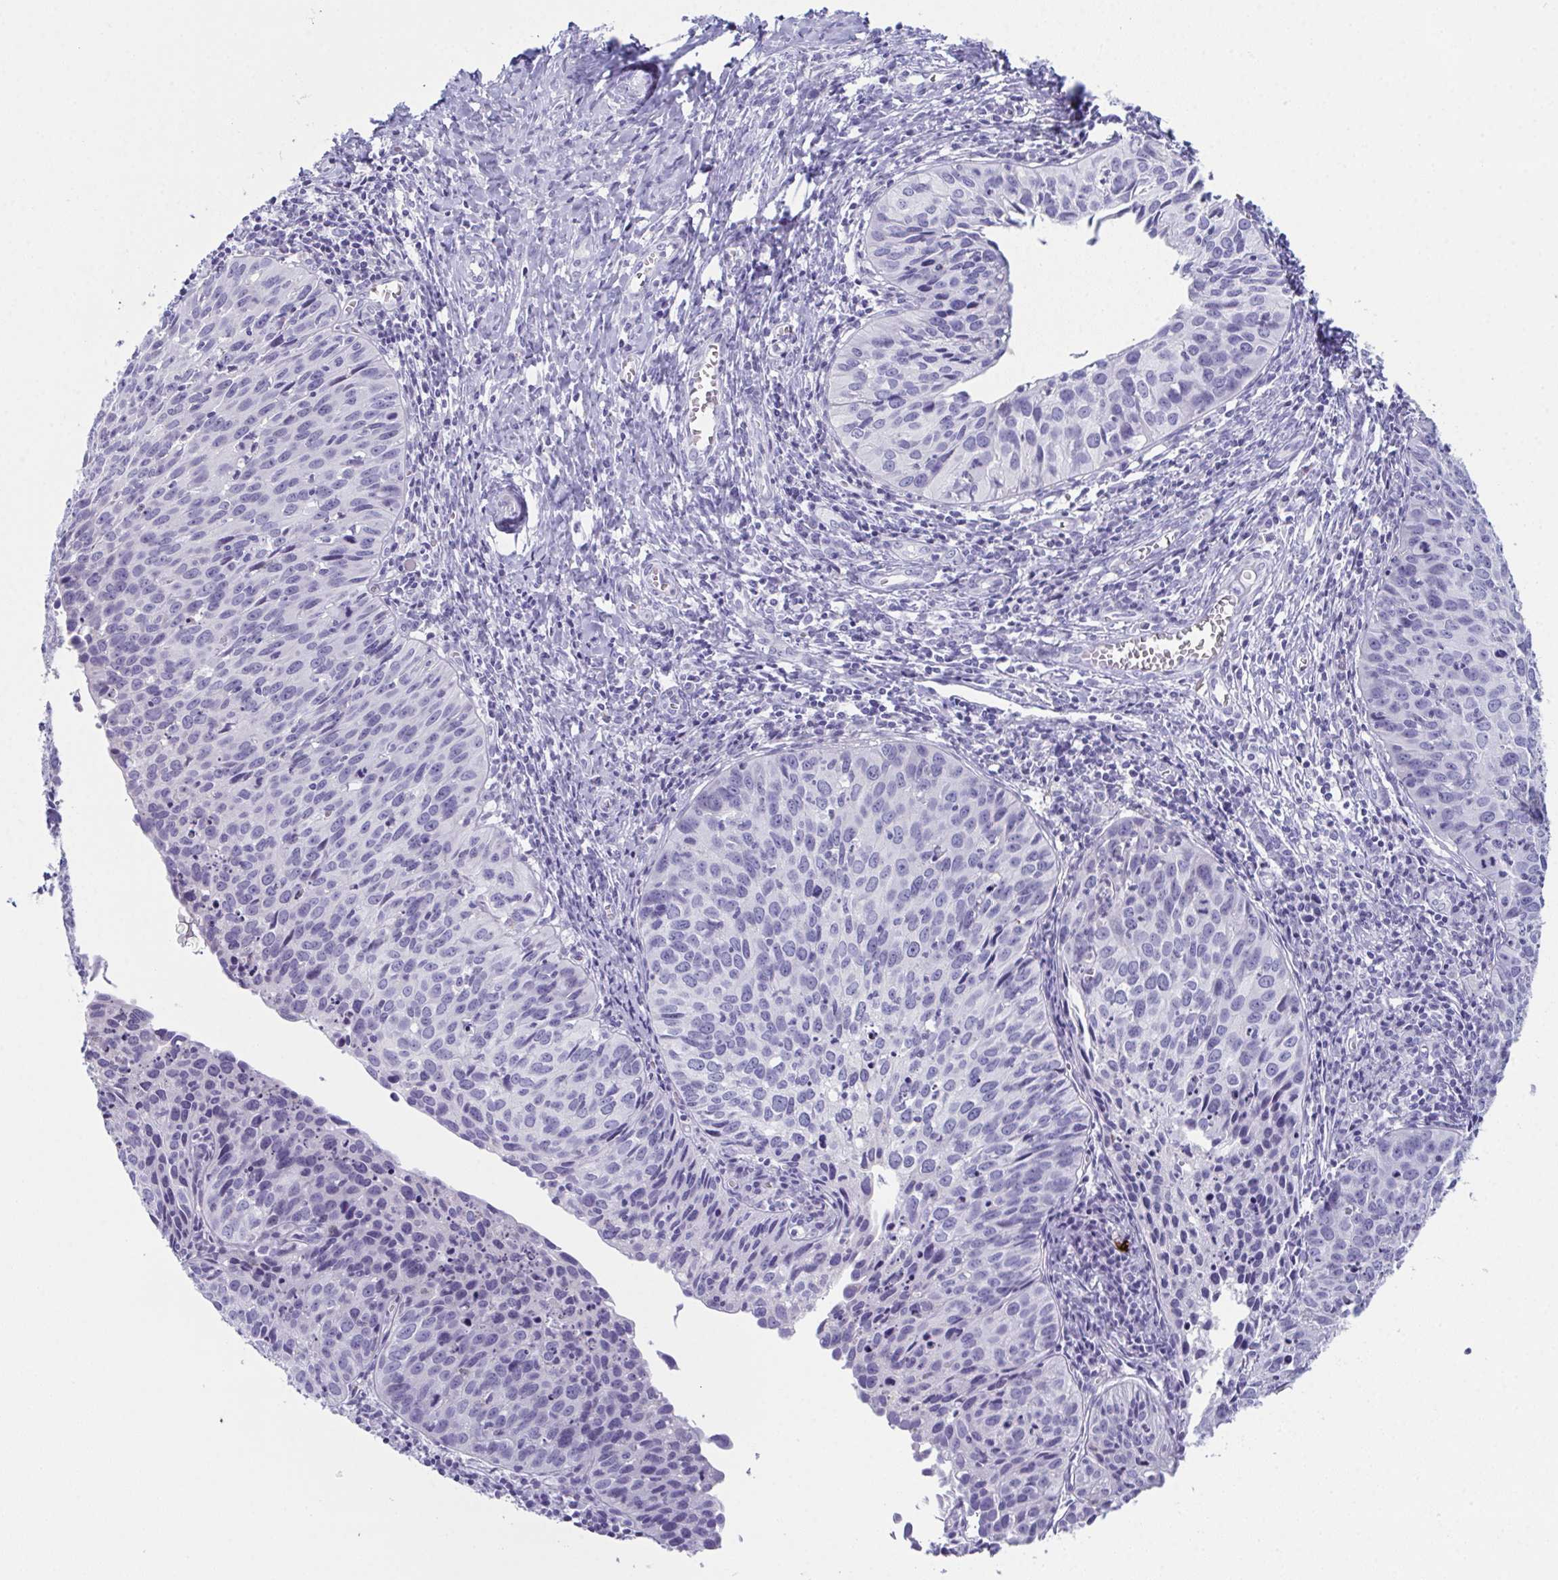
{"staining": {"intensity": "negative", "quantity": "none", "location": "none"}, "tissue": "cervical cancer", "cell_type": "Tumor cells", "image_type": "cancer", "snomed": [{"axis": "morphology", "description": "Squamous cell carcinoma, NOS"}, {"axis": "topography", "description": "Cervix"}], "caption": "High magnification brightfield microscopy of squamous cell carcinoma (cervical) stained with DAB (brown) and counterstained with hematoxylin (blue): tumor cells show no significant staining.", "gene": "TEX19", "patient": {"sex": "female", "age": 31}}